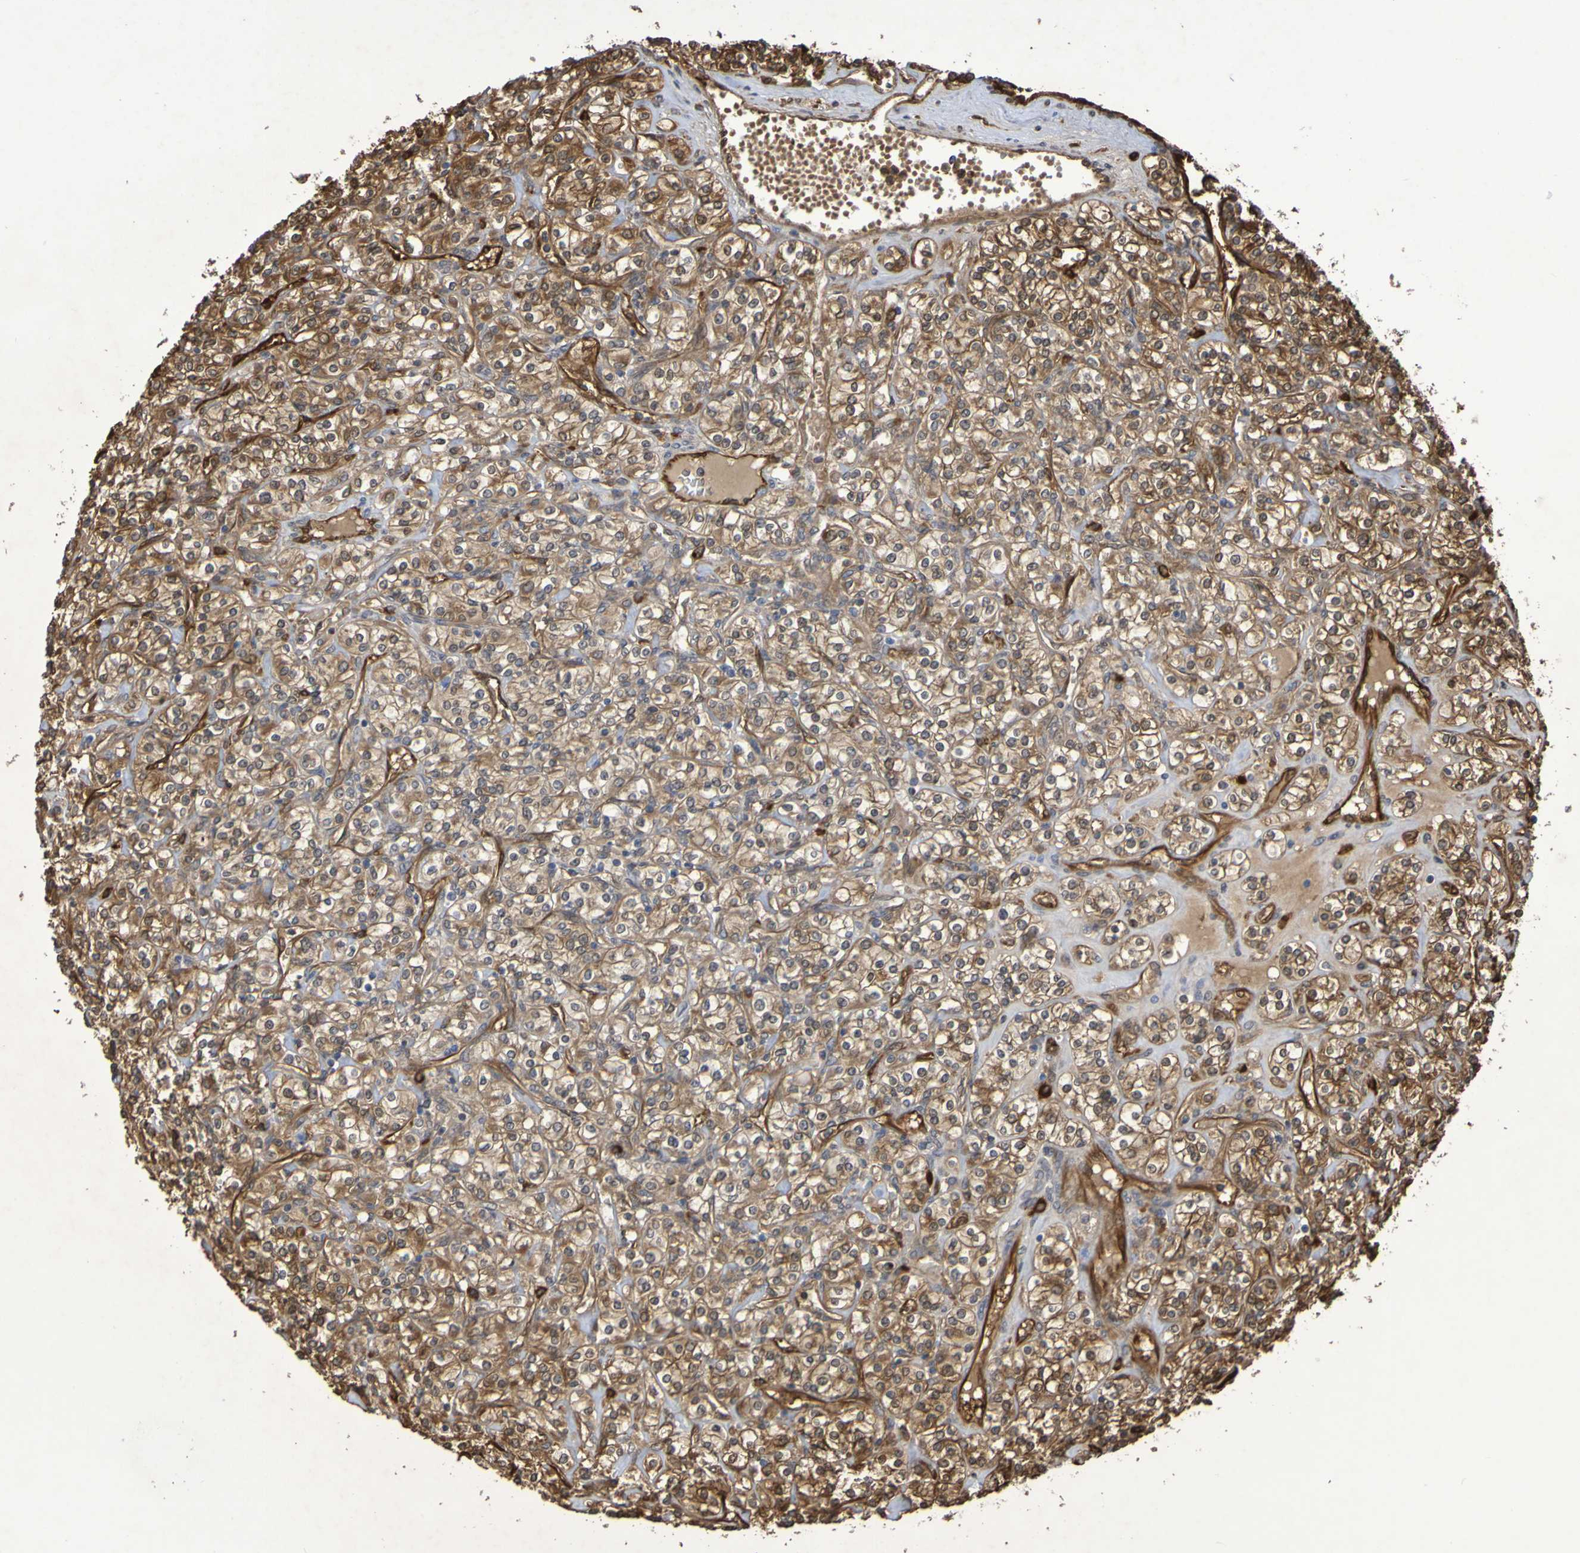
{"staining": {"intensity": "moderate", "quantity": ">75%", "location": "cytoplasmic/membranous"}, "tissue": "renal cancer", "cell_type": "Tumor cells", "image_type": "cancer", "snomed": [{"axis": "morphology", "description": "Adenocarcinoma, NOS"}, {"axis": "topography", "description": "Kidney"}], "caption": "Renal cancer tissue reveals moderate cytoplasmic/membranous expression in approximately >75% of tumor cells", "gene": "SERPINB6", "patient": {"sex": "male", "age": 77}}